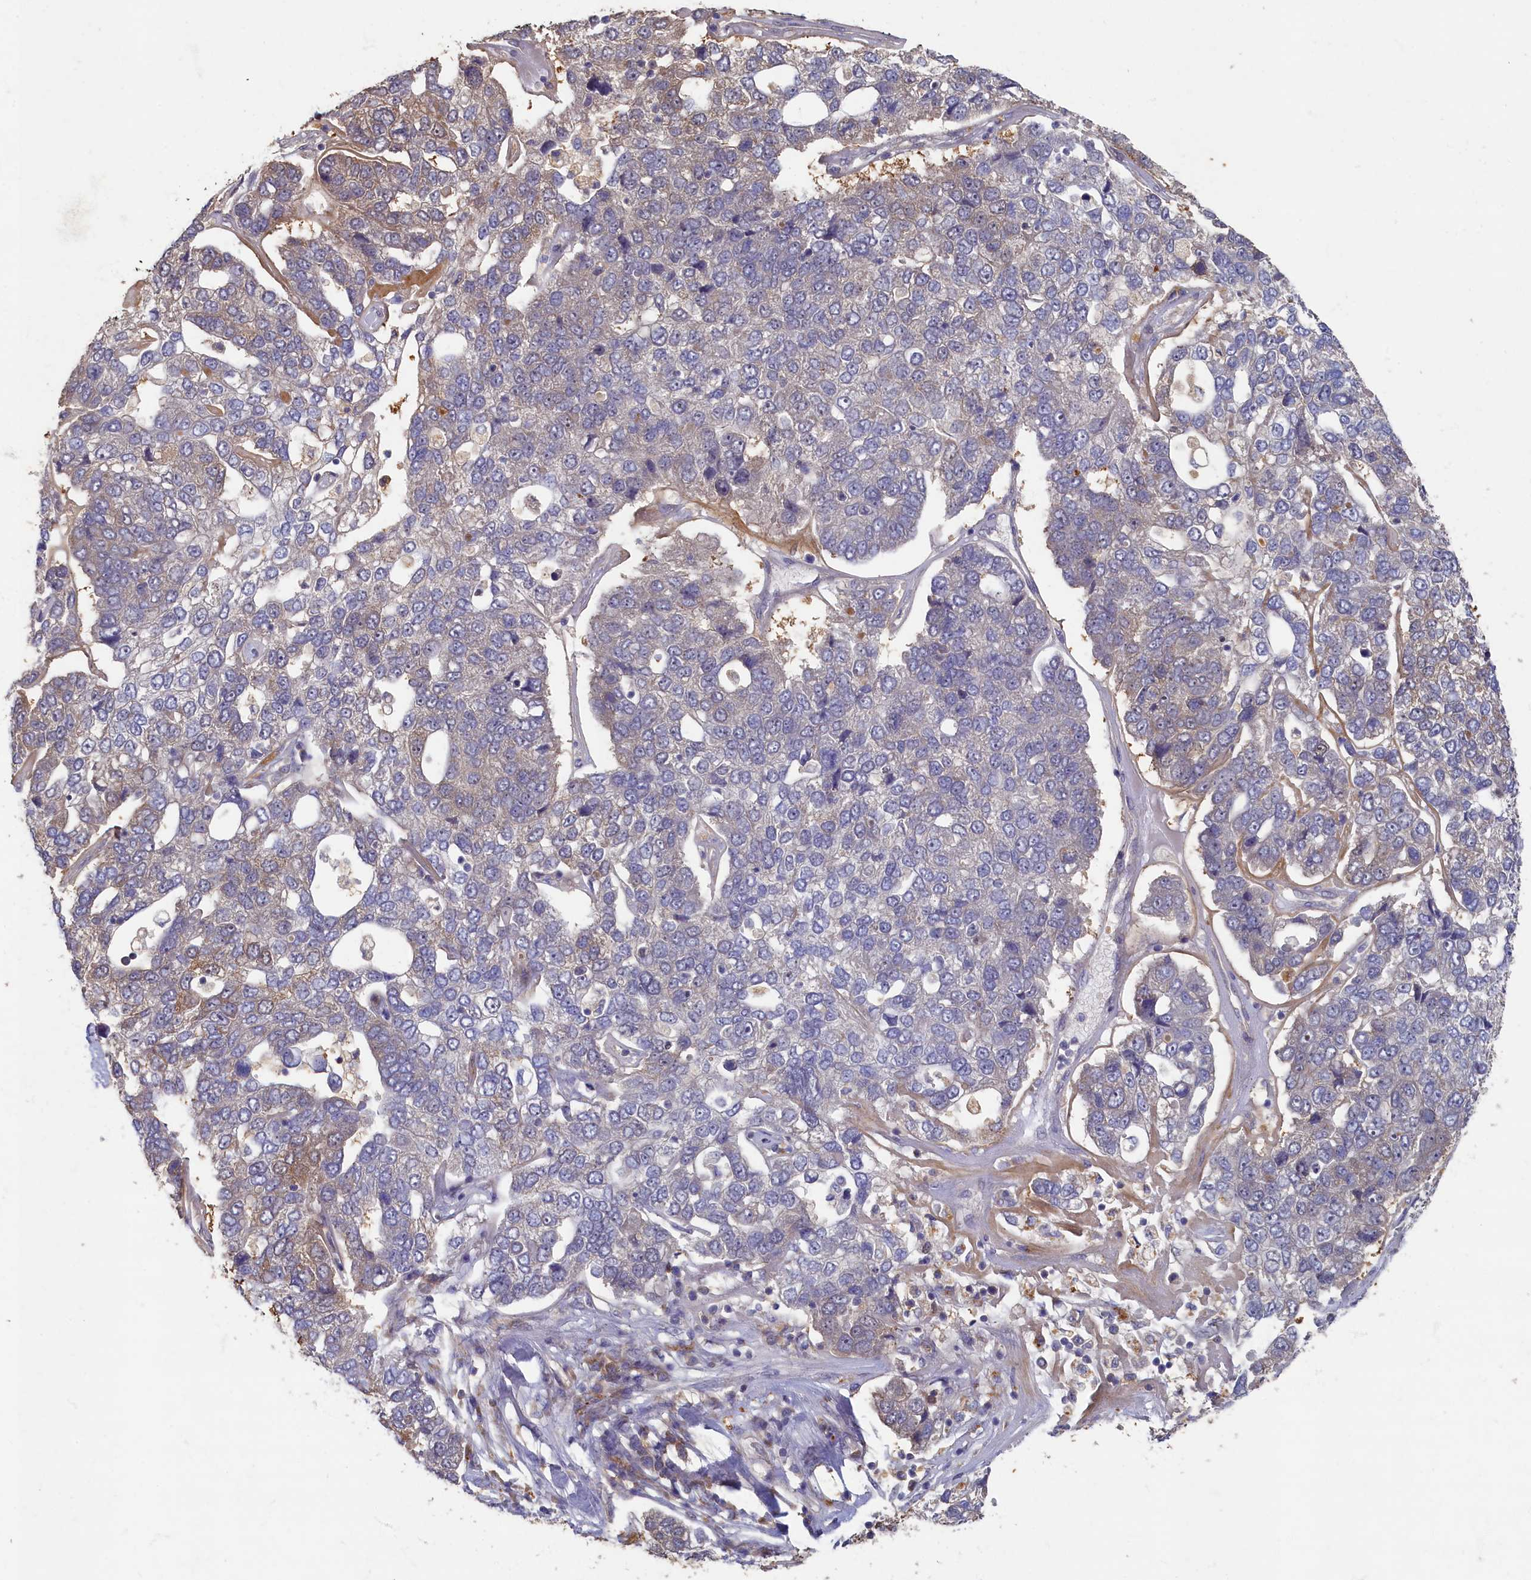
{"staining": {"intensity": "negative", "quantity": "none", "location": "none"}, "tissue": "pancreatic cancer", "cell_type": "Tumor cells", "image_type": "cancer", "snomed": [{"axis": "morphology", "description": "Adenocarcinoma, NOS"}, {"axis": "topography", "description": "Pancreas"}], "caption": "This is an immunohistochemistry photomicrograph of pancreatic cancer. There is no expression in tumor cells.", "gene": "HUNK", "patient": {"sex": "female", "age": 61}}